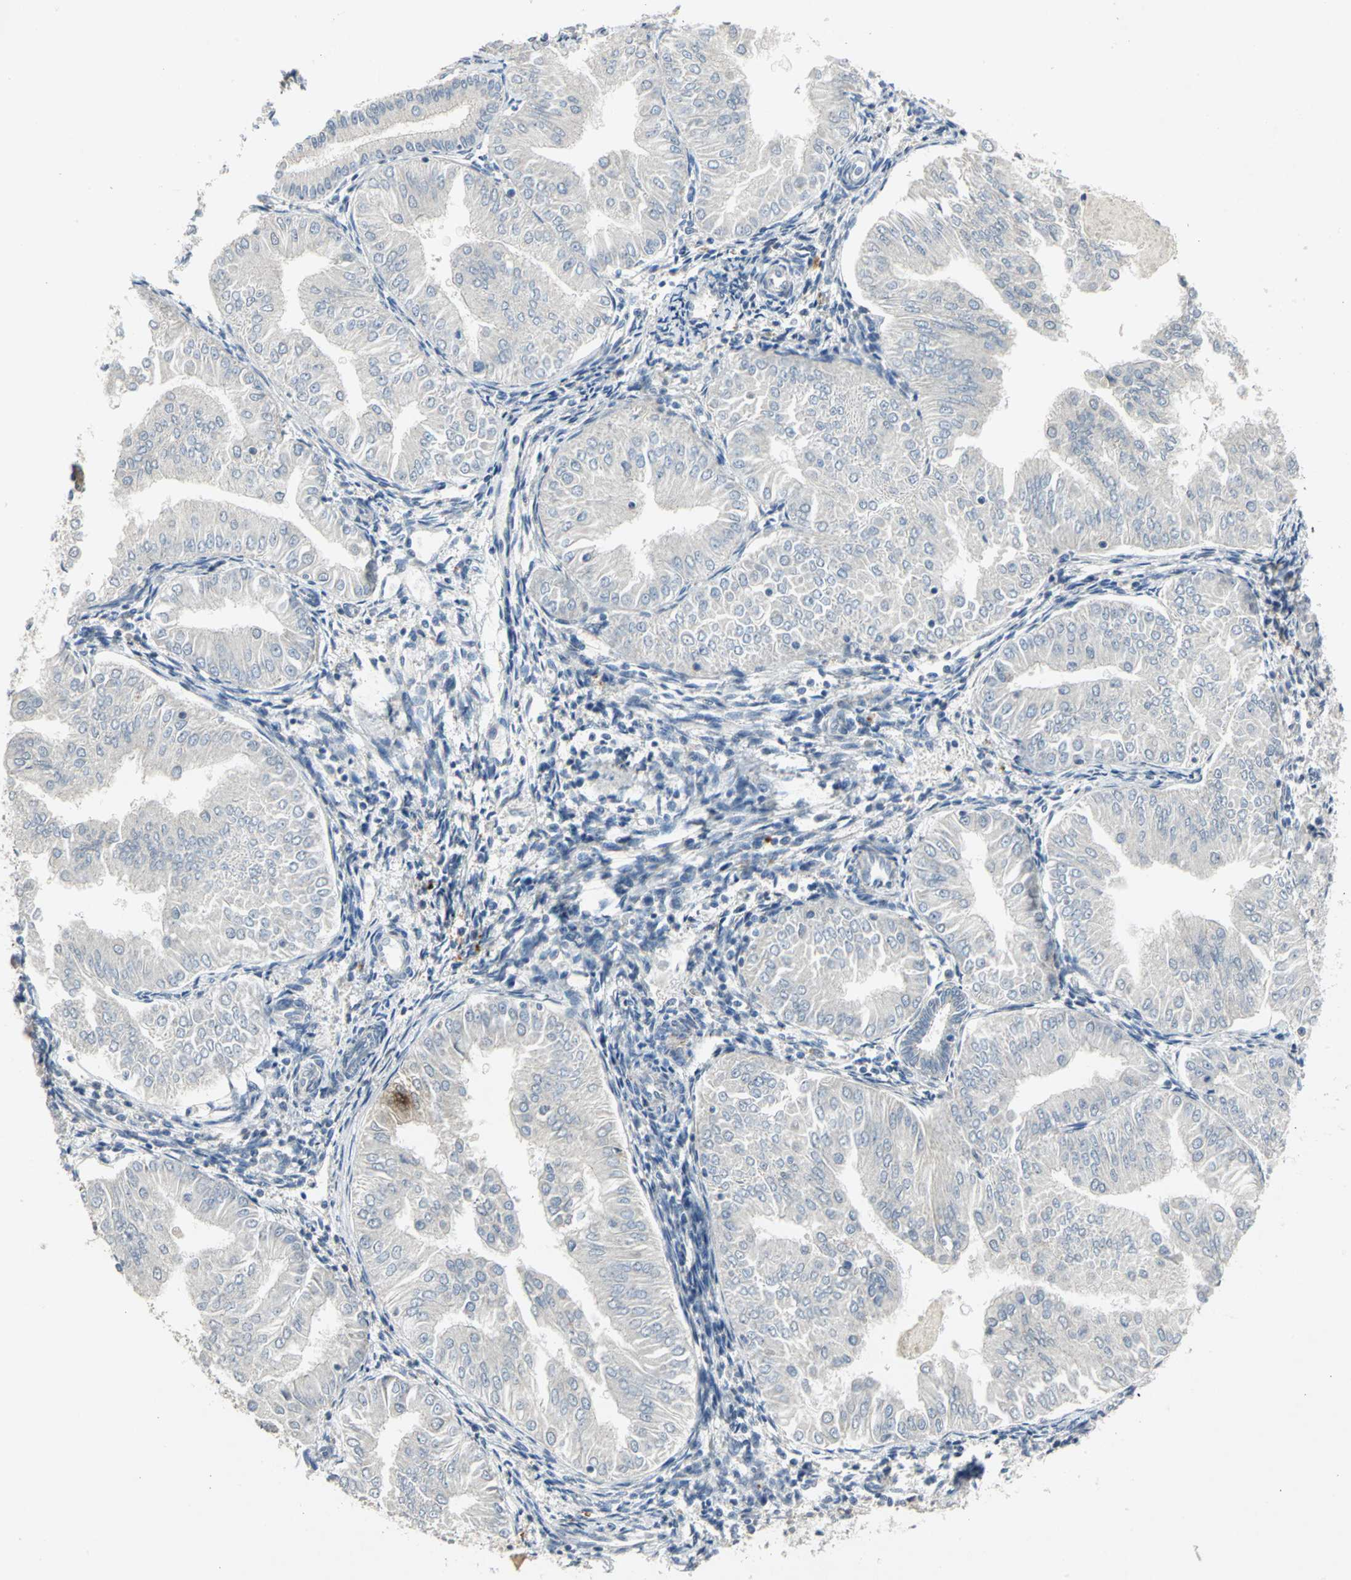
{"staining": {"intensity": "negative", "quantity": "none", "location": "none"}, "tissue": "endometrial cancer", "cell_type": "Tumor cells", "image_type": "cancer", "snomed": [{"axis": "morphology", "description": "Adenocarcinoma, NOS"}, {"axis": "topography", "description": "Endometrium"}], "caption": "This is an immunohistochemistry micrograph of endometrial cancer (adenocarcinoma). There is no positivity in tumor cells.", "gene": "SPPL2B", "patient": {"sex": "female", "age": 53}}